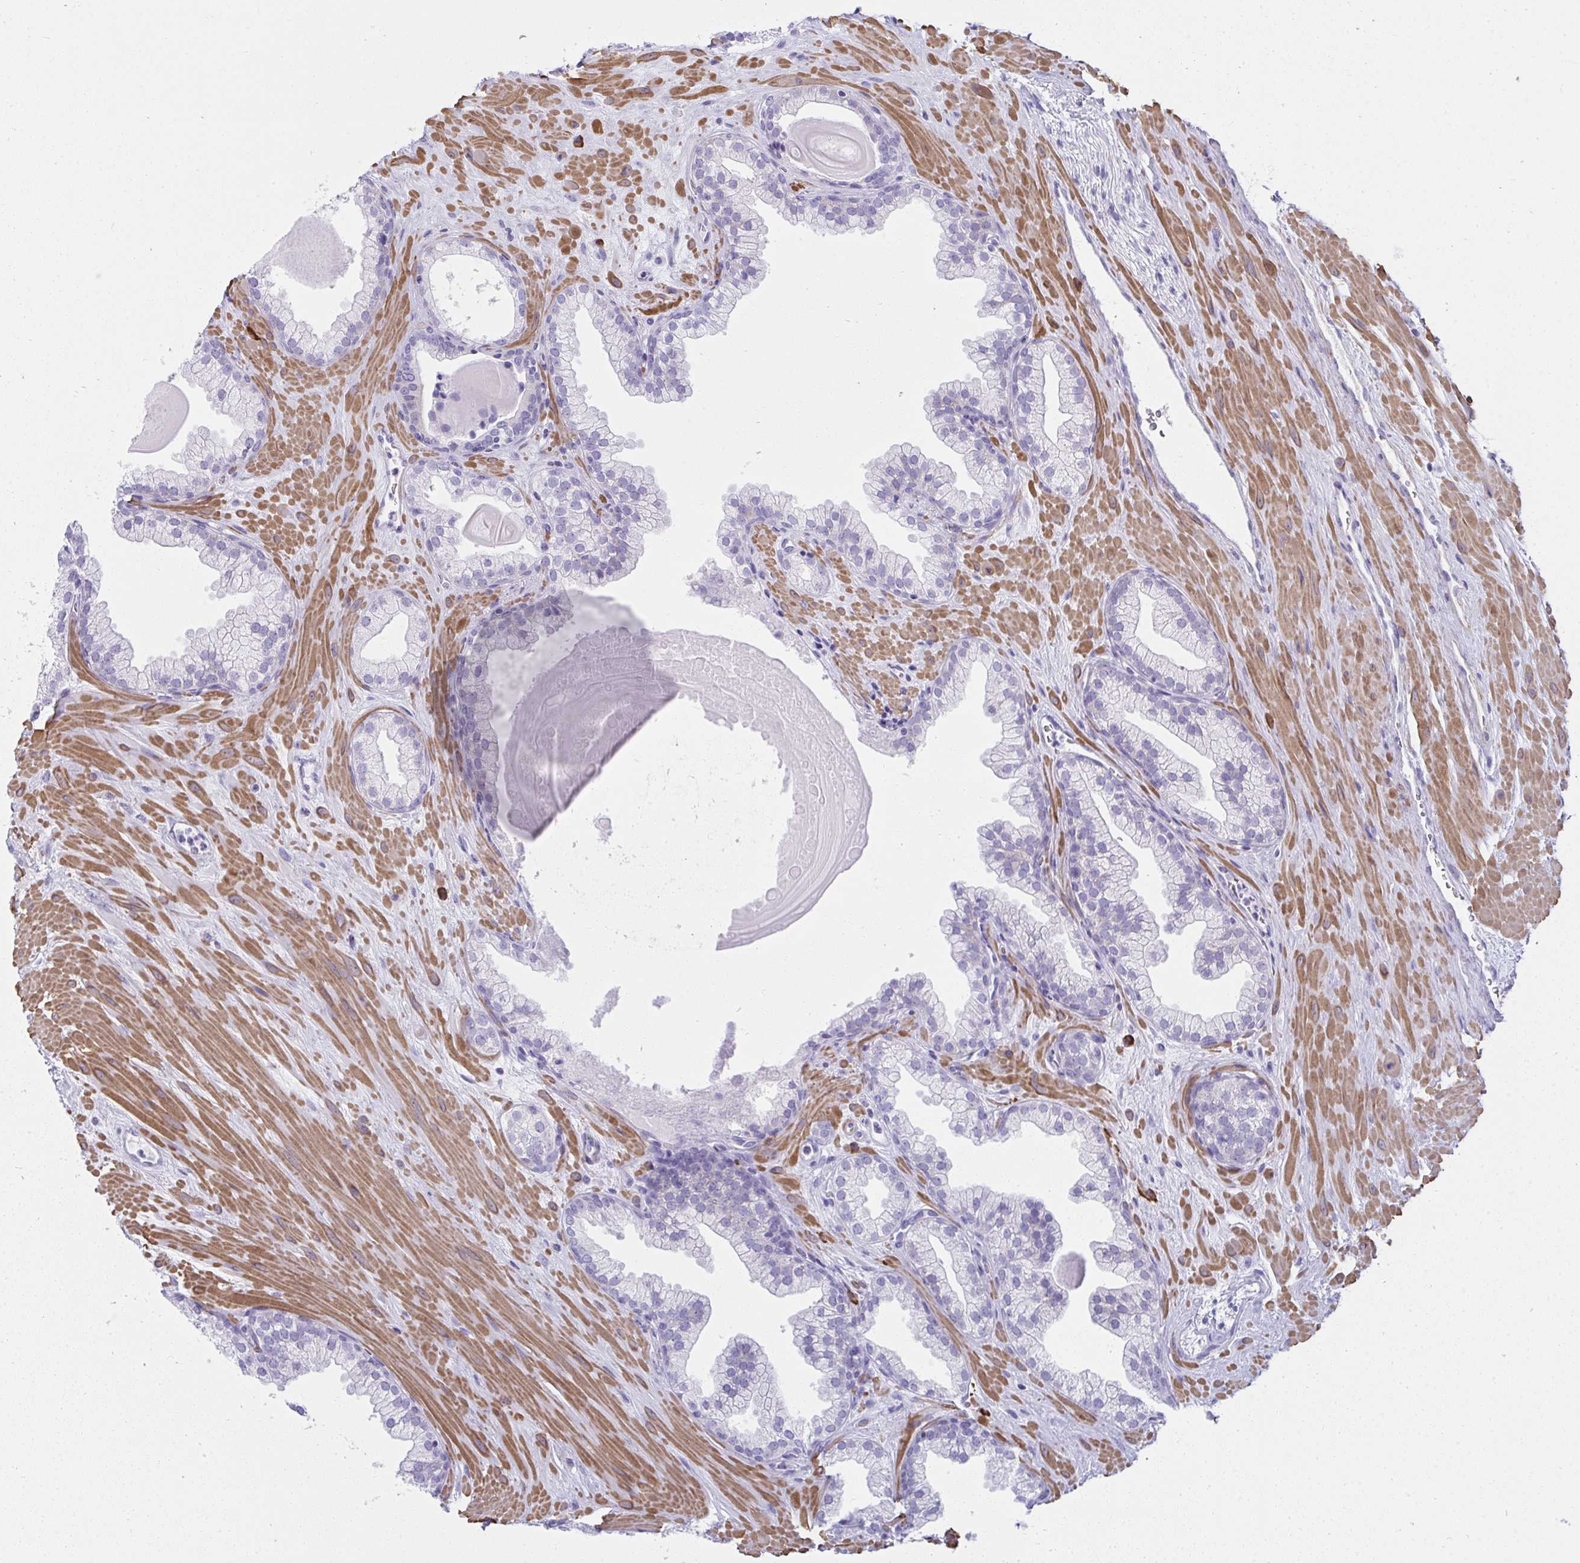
{"staining": {"intensity": "negative", "quantity": "none", "location": "none"}, "tissue": "prostate", "cell_type": "Glandular cells", "image_type": "normal", "snomed": [{"axis": "morphology", "description": "Normal tissue, NOS"}, {"axis": "topography", "description": "Prostate"}, {"axis": "topography", "description": "Peripheral nerve tissue"}], "caption": "This is a image of IHC staining of benign prostate, which shows no positivity in glandular cells. (Stains: DAB immunohistochemistry with hematoxylin counter stain, Microscopy: brightfield microscopy at high magnification).", "gene": "PUS7L", "patient": {"sex": "male", "age": 61}}